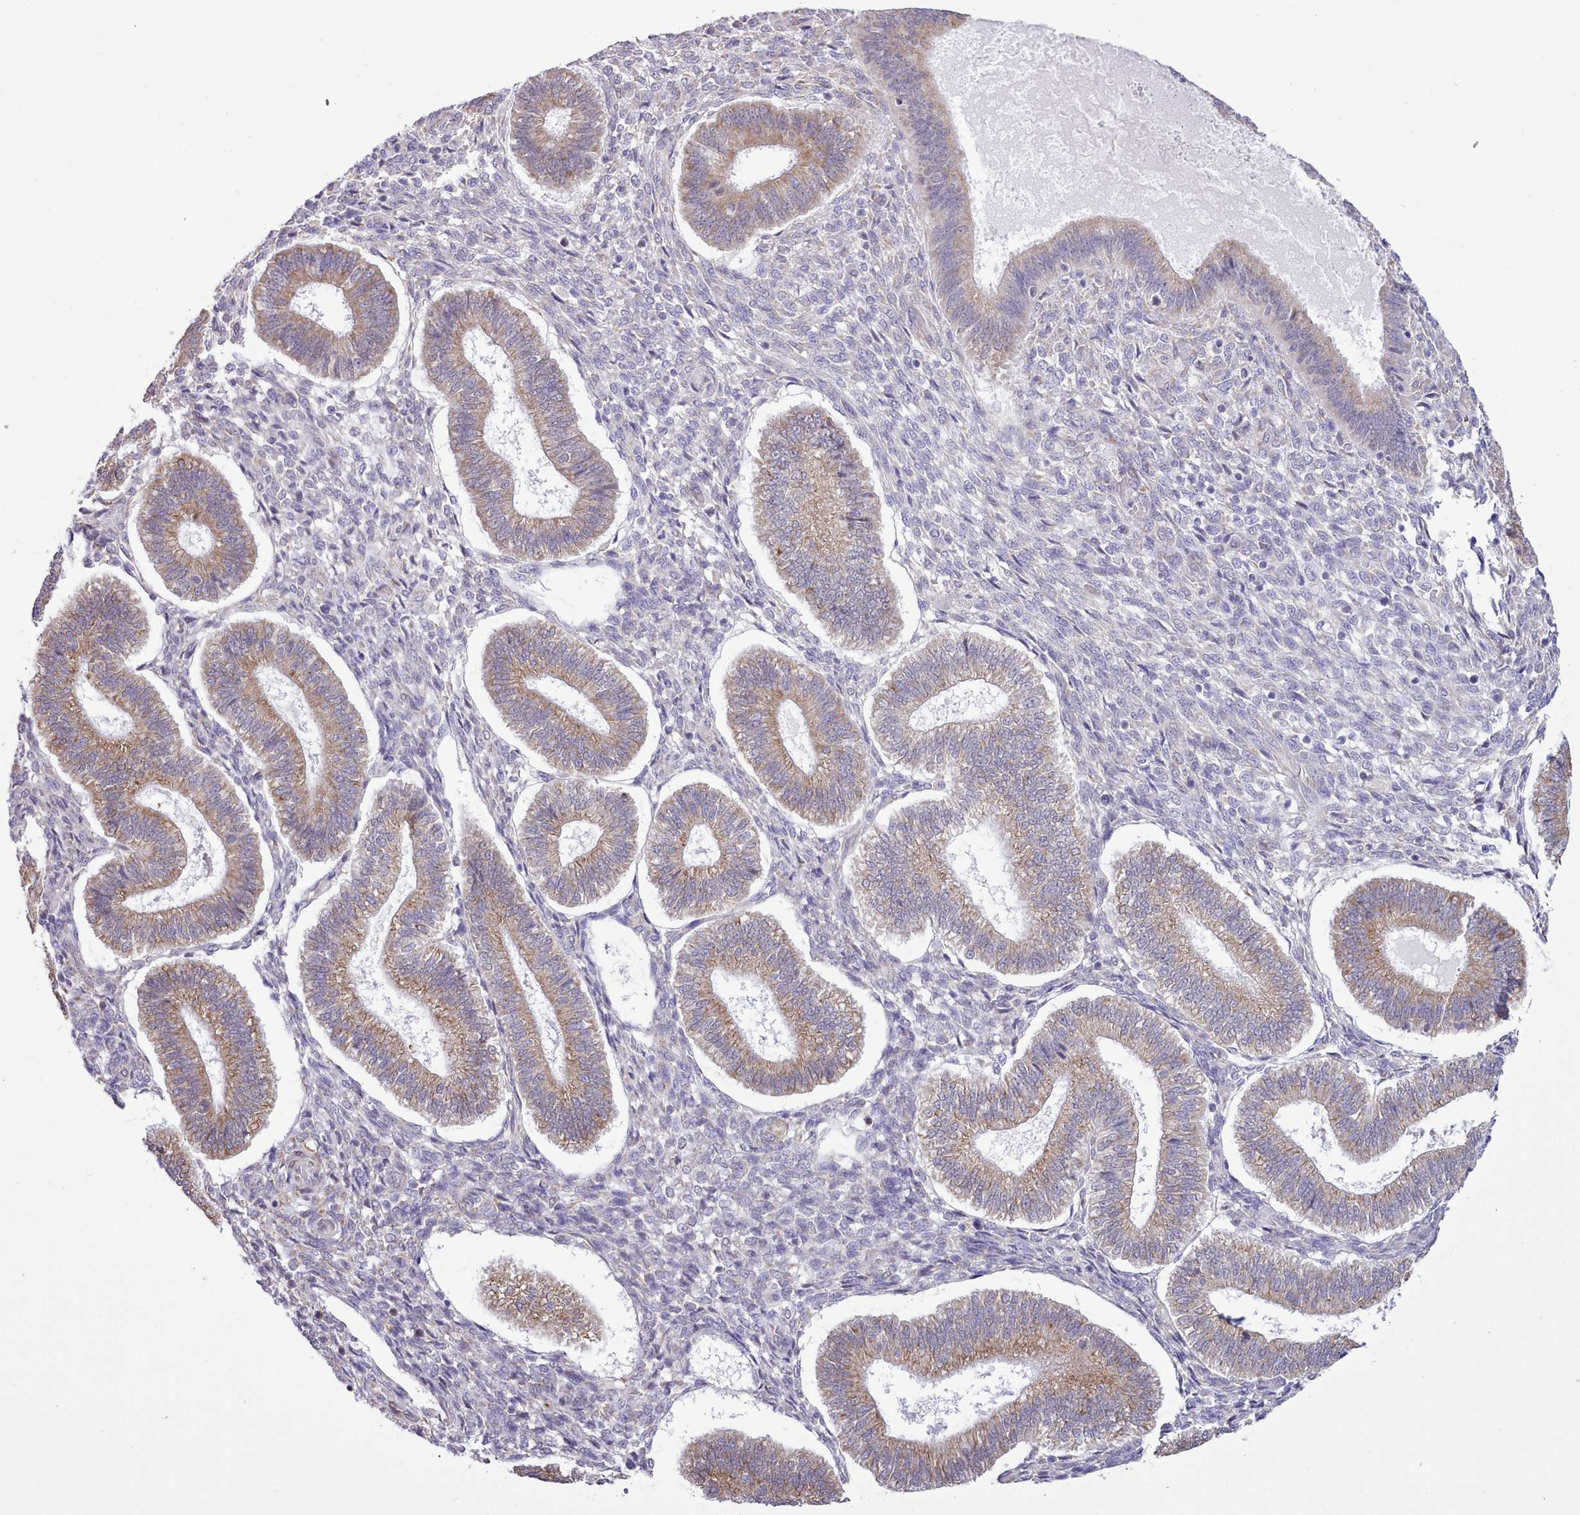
{"staining": {"intensity": "negative", "quantity": "none", "location": "none"}, "tissue": "endometrium", "cell_type": "Cells in endometrial stroma", "image_type": "normal", "snomed": [{"axis": "morphology", "description": "Normal tissue, NOS"}, {"axis": "topography", "description": "Endometrium"}], "caption": "An immunohistochemistry image of benign endometrium is shown. There is no staining in cells in endometrial stroma of endometrium. The staining is performed using DAB (3,3'-diaminobenzidine) brown chromogen with nuclei counter-stained in using hematoxylin.", "gene": "SEC61B", "patient": {"sex": "female", "age": 25}}